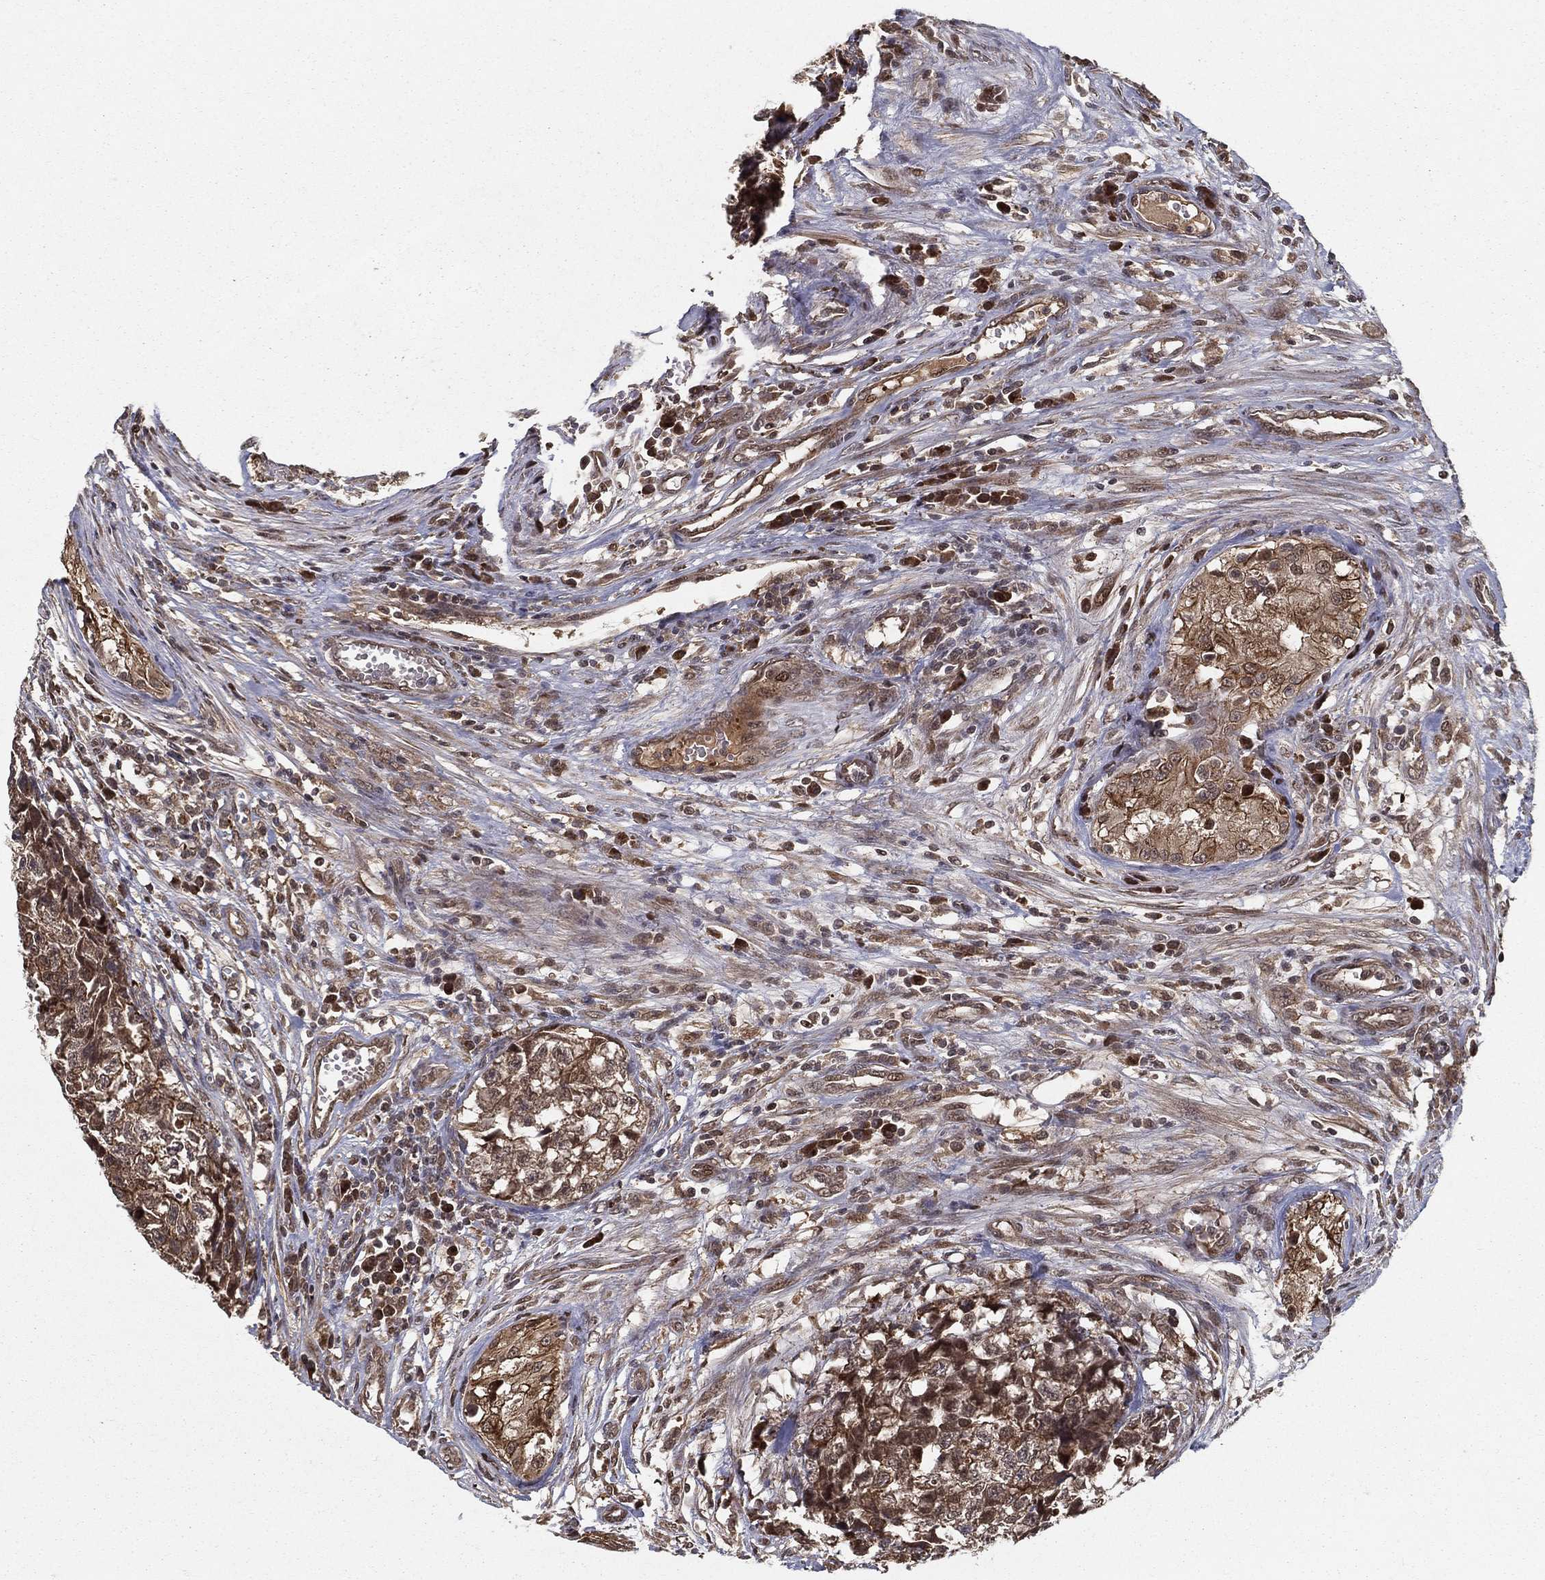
{"staining": {"intensity": "moderate", "quantity": "<25%", "location": "cytoplasmic/membranous"}, "tissue": "testis cancer", "cell_type": "Tumor cells", "image_type": "cancer", "snomed": [{"axis": "morphology", "description": "Seminoma, NOS"}, {"axis": "morphology", "description": "Carcinoma, Embryonal, NOS"}, {"axis": "topography", "description": "Testis"}], "caption": "Testis cancer stained with a protein marker reveals moderate staining in tumor cells.", "gene": "SLC6A6", "patient": {"sex": "male", "age": 22}}